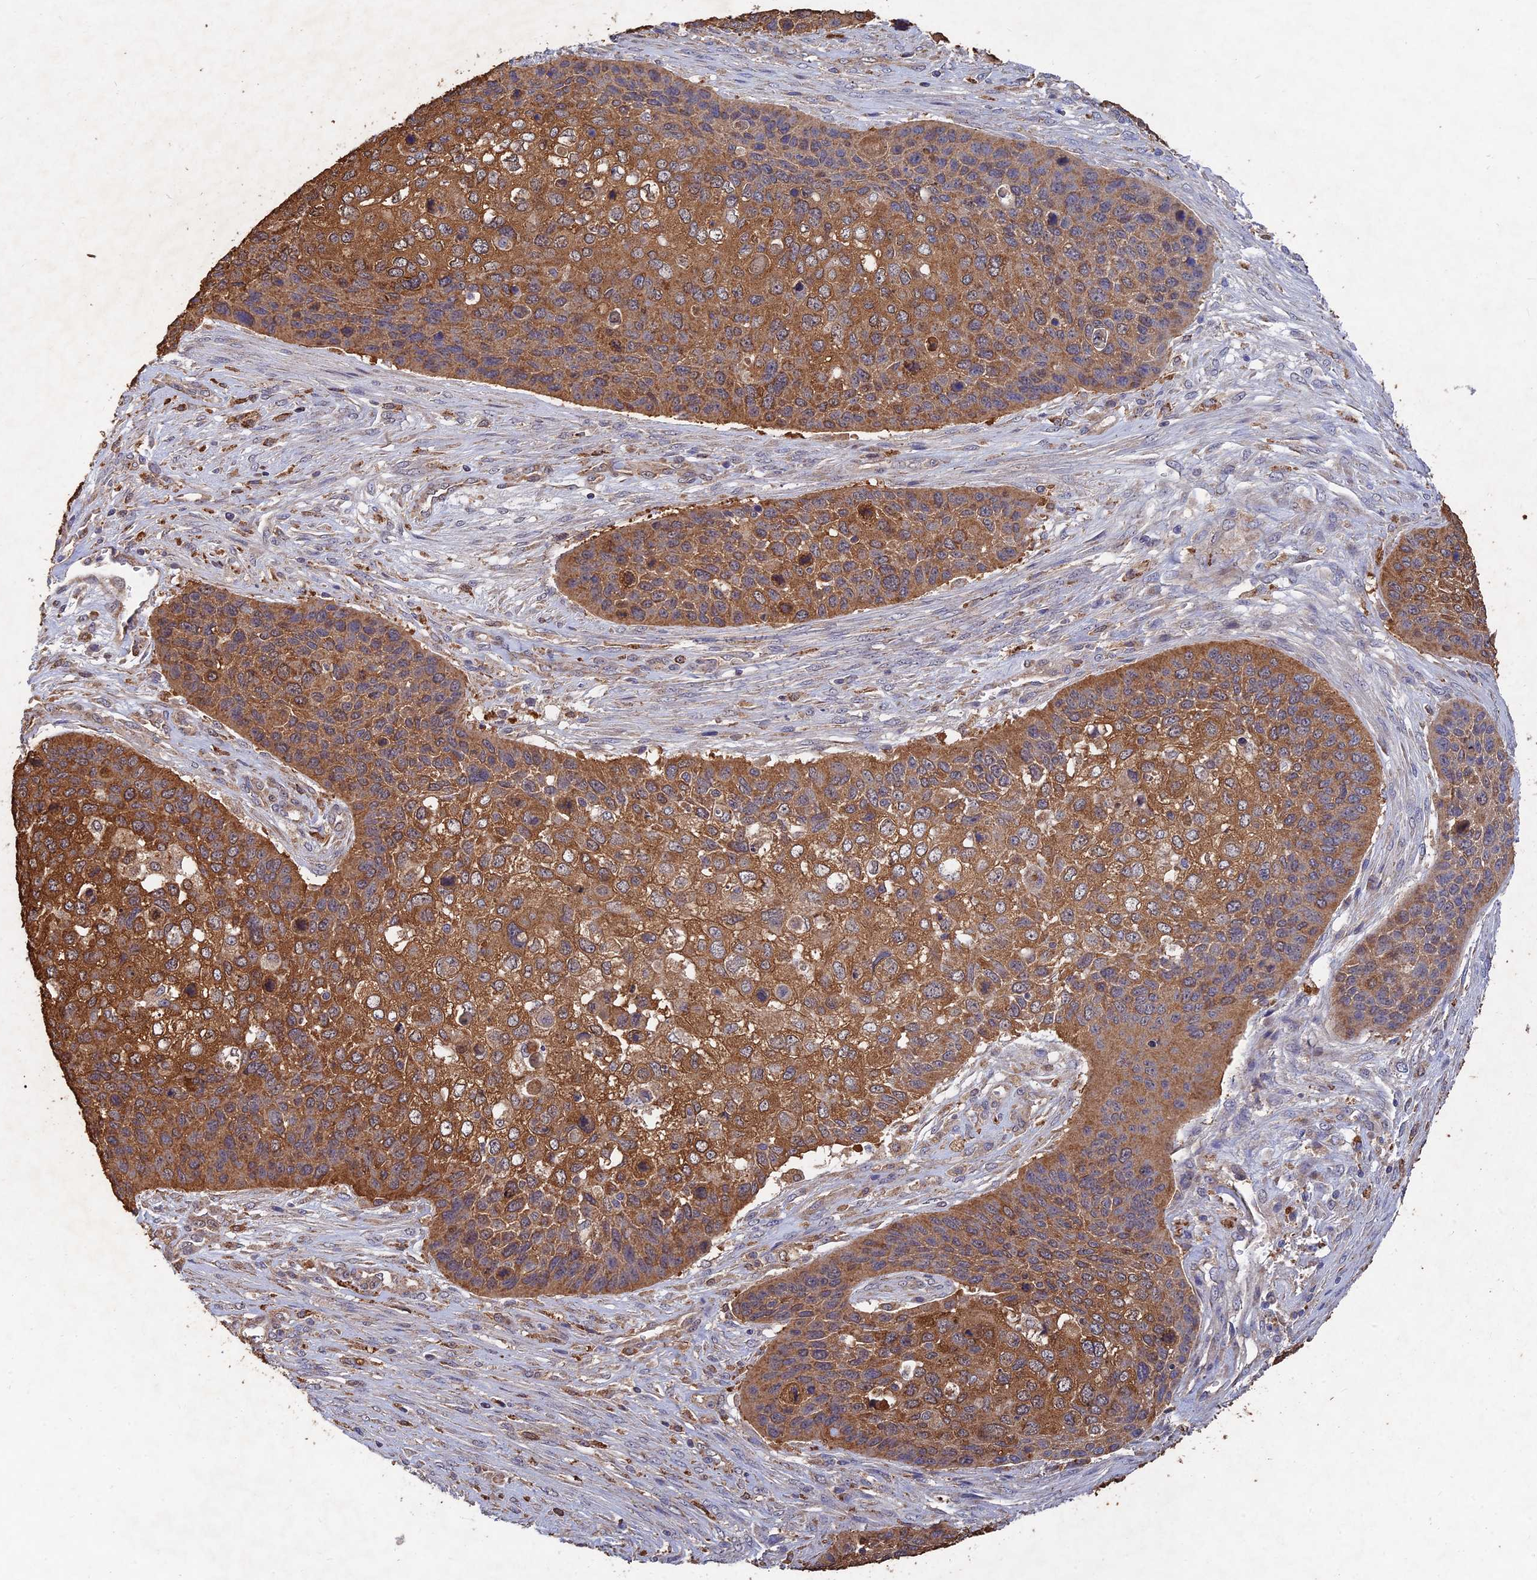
{"staining": {"intensity": "moderate", "quantity": ">75%", "location": "cytoplasmic/membranous"}, "tissue": "skin cancer", "cell_type": "Tumor cells", "image_type": "cancer", "snomed": [{"axis": "morphology", "description": "Basal cell carcinoma"}, {"axis": "topography", "description": "Skin"}], "caption": "IHC micrograph of basal cell carcinoma (skin) stained for a protein (brown), which displays medium levels of moderate cytoplasmic/membranous staining in about >75% of tumor cells.", "gene": "SLC38A11", "patient": {"sex": "female", "age": 74}}